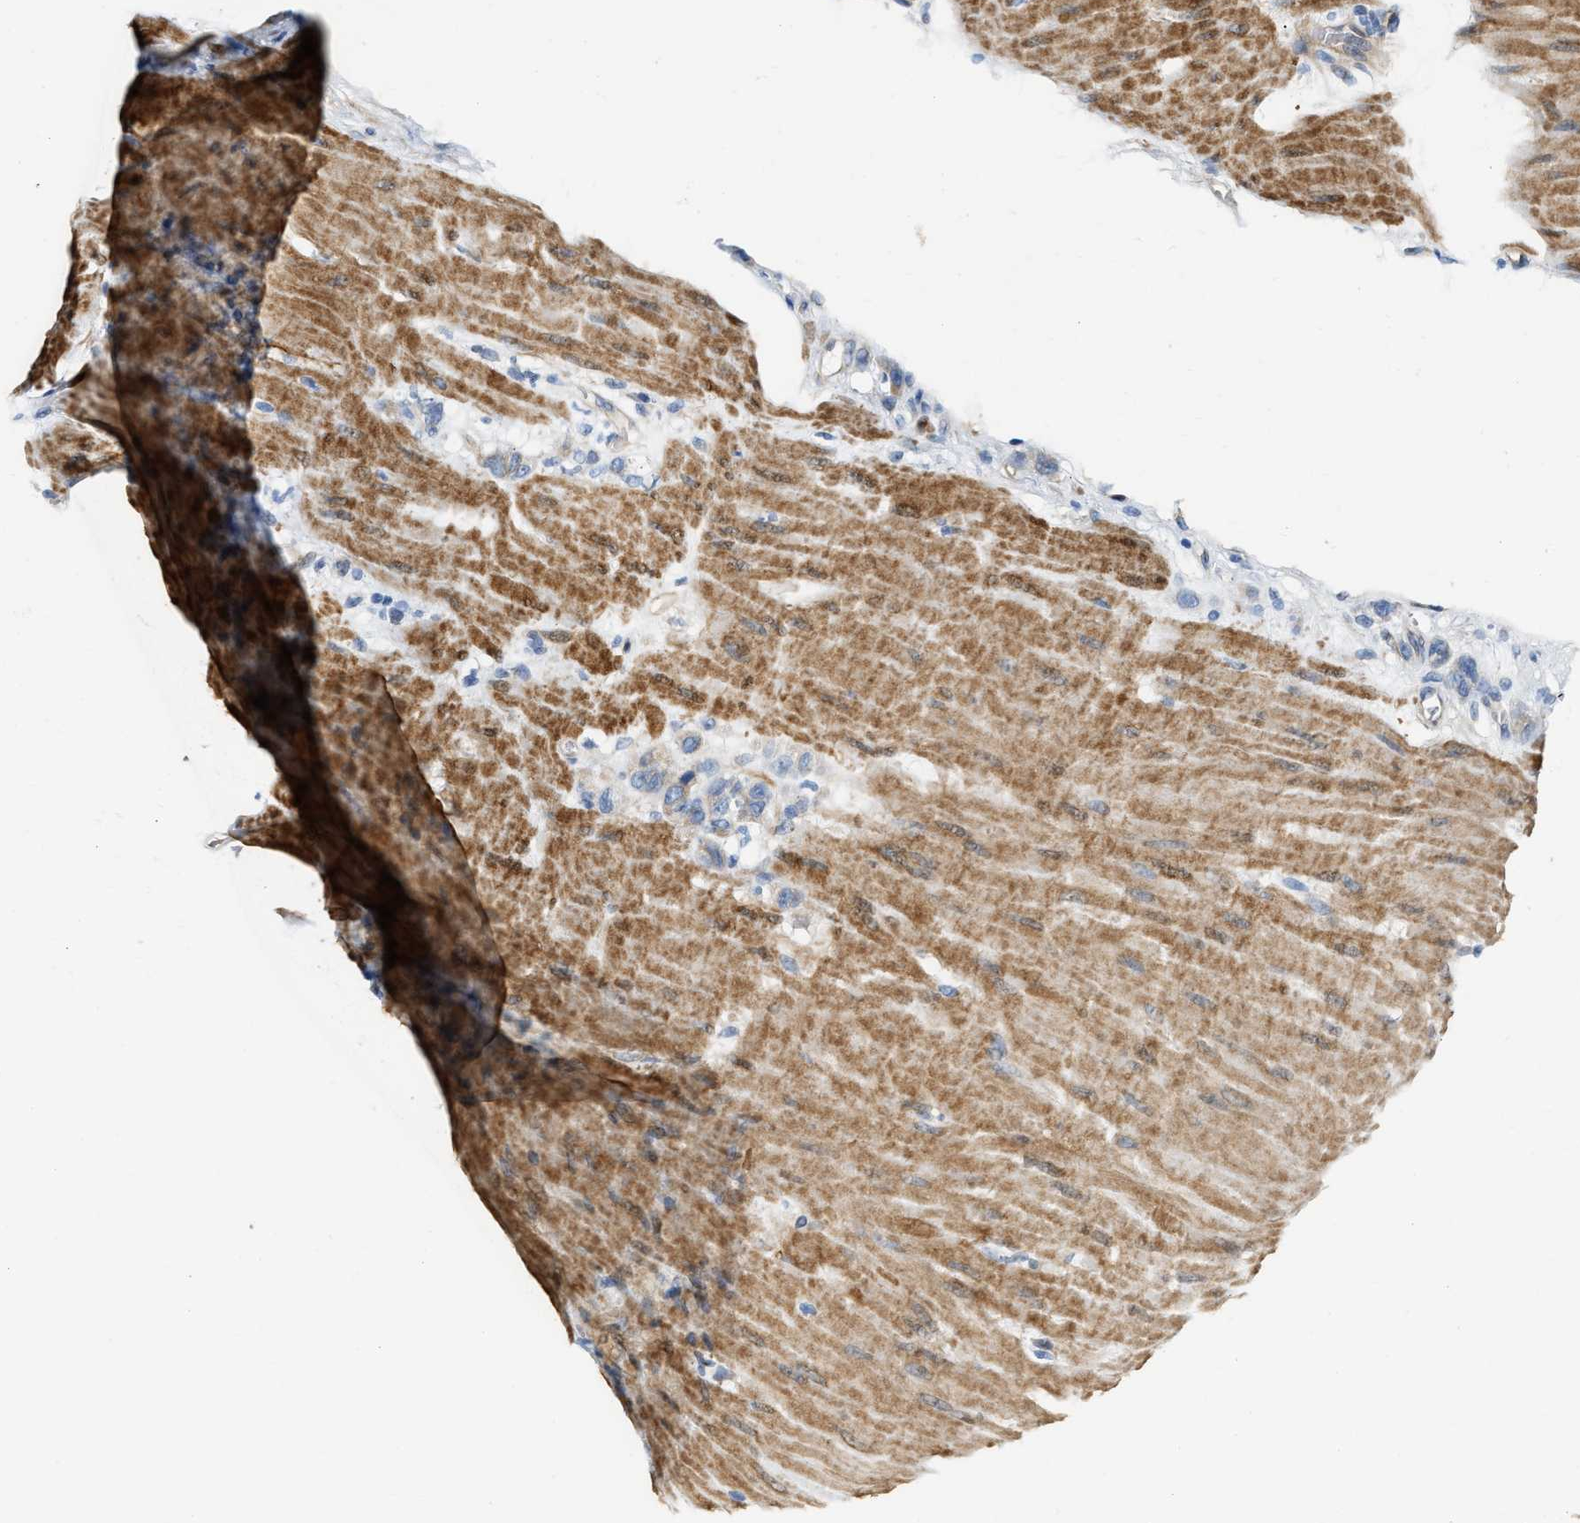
{"staining": {"intensity": "weak", "quantity": "<25%", "location": "cytoplasmic/membranous"}, "tissue": "stomach cancer", "cell_type": "Tumor cells", "image_type": "cancer", "snomed": [{"axis": "morphology", "description": "Adenocarcinoma, NOS"}, {"axis": "topography", "description": "Stomach"}], "caption": "Immunohistochemistry (IHC) histopathology image of neoplastic tissue: human stomach cancer (adenocarcinoma) stained with DAB (3,3'-diaminobenzidine) displays no significant protein staining in tumor cells.", "gene": "FHL1", "patient": {"sex": "male", "age": 82}}